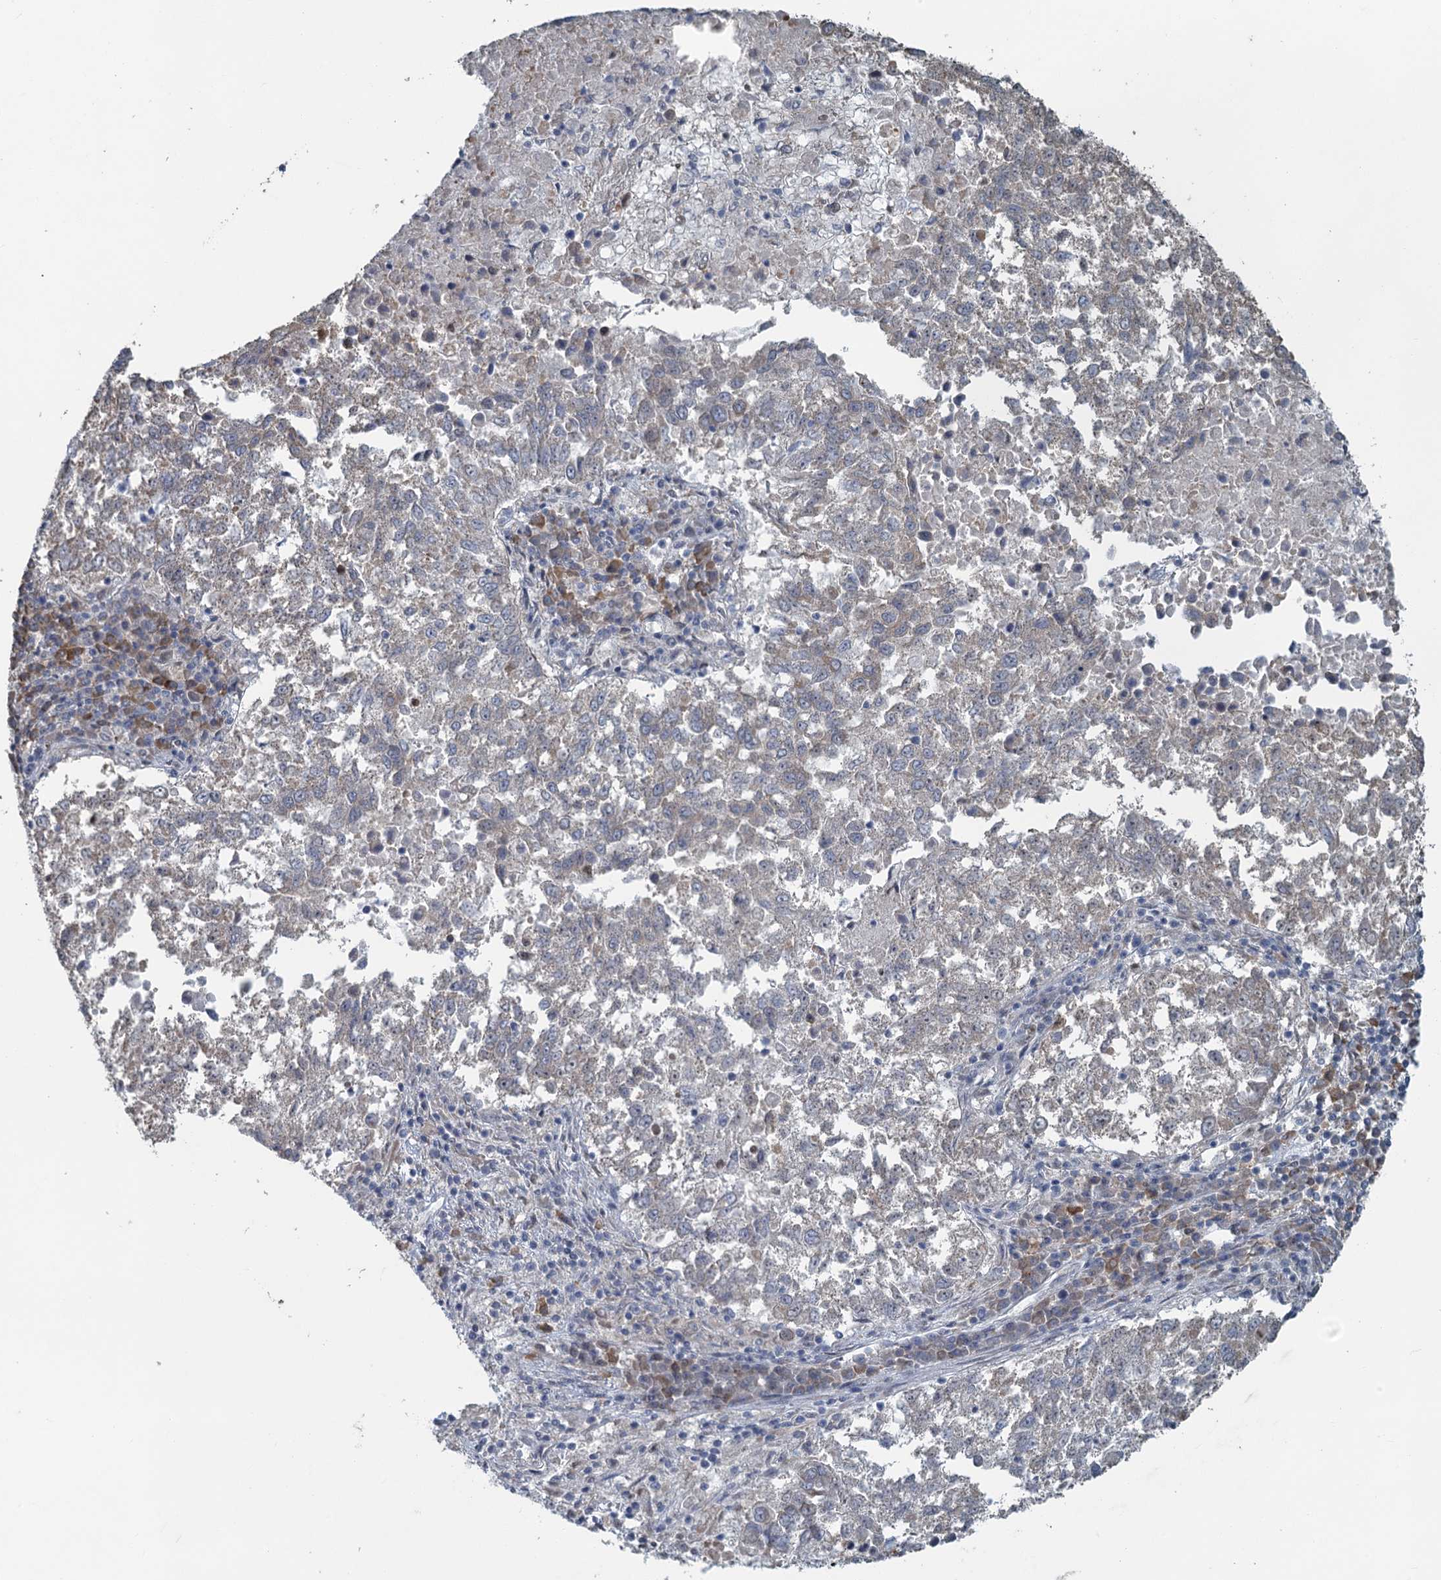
{"staining": {"intensity": "negative", "quantity": "none", "location": "none"}, "tissue": "lung cancer", "cell_type": "Tumor cells", "image_type": "cancer", "snomed": [{"axis": "morphology", "description": "Squamous cell carcinoma, NOS"}, {"axis": "topography", "description": "Lung"}], "caption": "High power microscopy photomicrograph of an immunohistochemistry (IHC) image of lung squamous cell carcinoma, revealing no significant expression in tumor cells. The staining is performed using DAB brown chromogen with nuclei counter-stained in using hematoxylin.", "gene": "TEX35", "patient": {"sex": "male", "age": 73}}